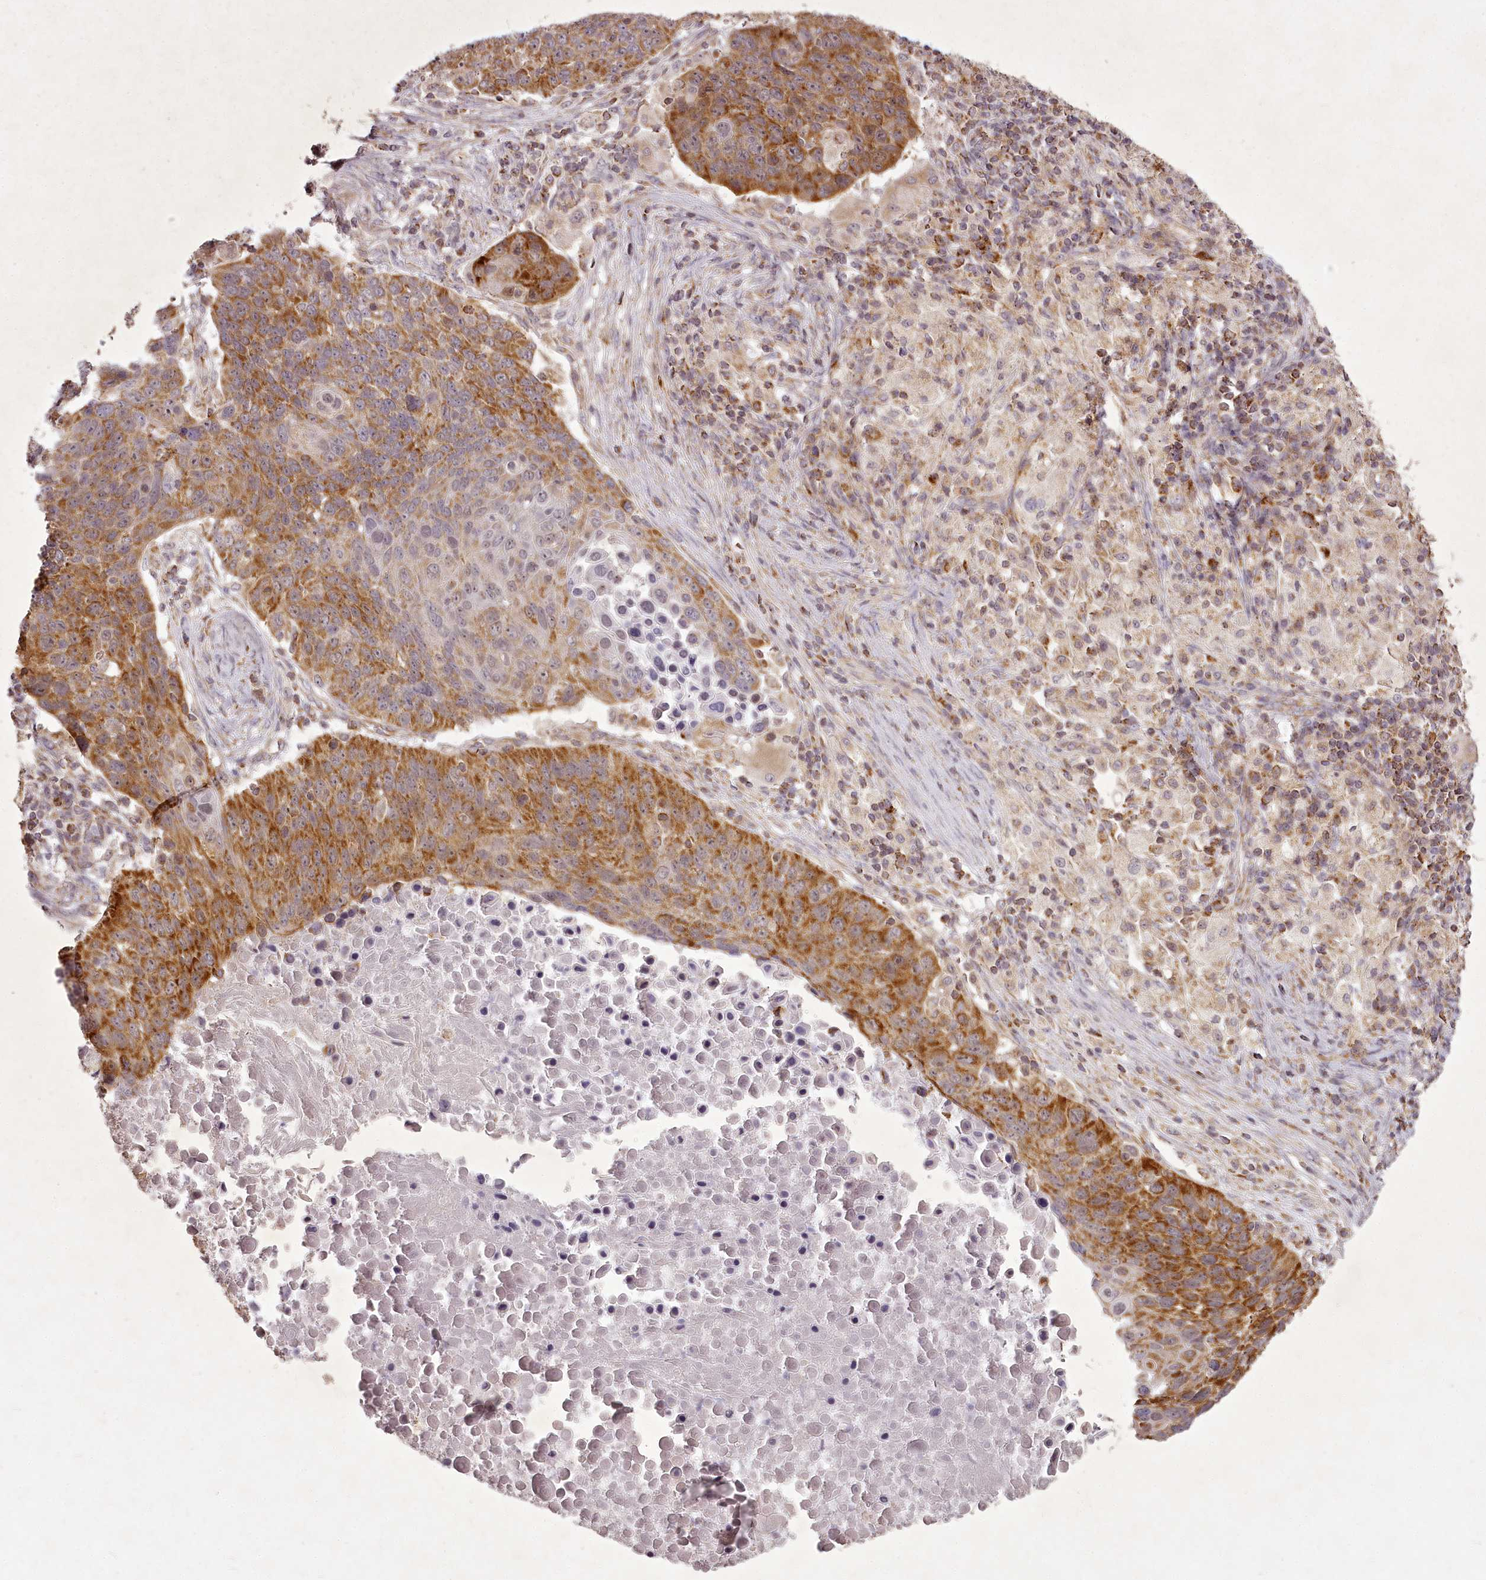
{"staining": {"intensity": "strong", "quantity": ">75%", "location": "cytoplasmic/membranous"}, "tissue": "lung cancer", "cell_type": "Tumor cells", "image_type": "cancer", "snomed": [{"axis": "morphology", "description": "Normal tissue, NOS"}, {"axis": "morphology", "description": "Squamous cell carcinoma, NOS"}, {"axis": "topography", "description": "Lymph node"}, {"axis": "topography", "description": "Lung"}], "caption": "Immunohistochemistry (IHC) (DAB (3,3'-diaminobenzidine)) staining of squamous cell carcinoma (lung) shows strong cytoplasmic/membranous protein staining in about >75% of tumor cells.", "gene": "CHCHD2", "patient": {"sex": "male", "age": 66}}